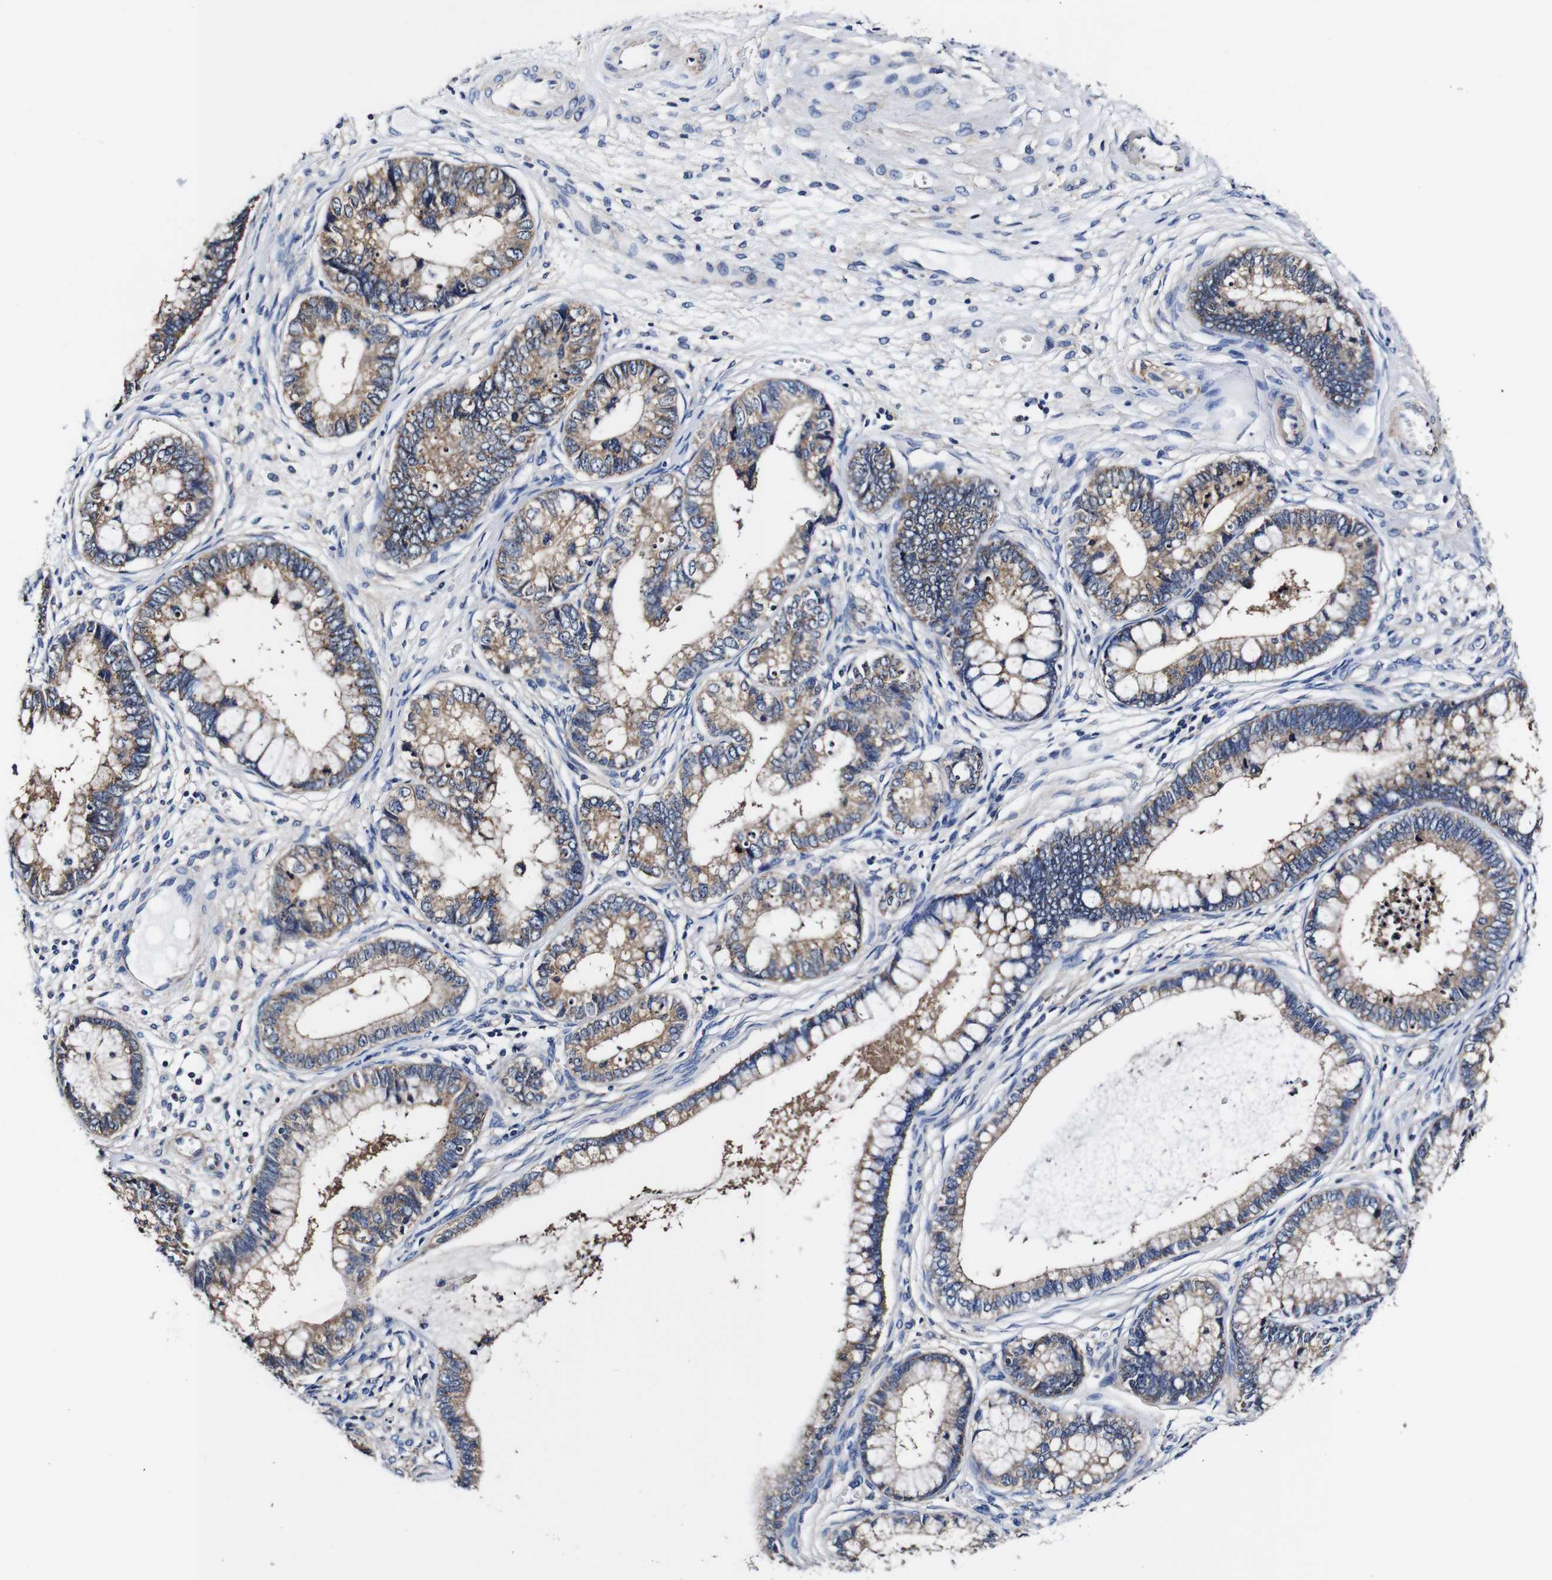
{"staining": {"intensity": "moderate", "quantity": ">75%", "location": "cytoplasmic/membranous"}, "tissue": "cervical cancer", "cell_type": "Tumor cells", "image_type": "cancer", "snomed": [{"axis": "morphology", "description": "Adenocarcinoma, NOS"}, {"axis": "topography", "description": "Cervix"}], "caption": "Human cervical cancer (adenocarcinoma) stained for a protein (brown) reveals moderate cytoplasmic/membranous positive staining in approximately >75% of tumor cells.", "gene": "PDCD6IP", "patient": {"sex": "female", "age": 44}}